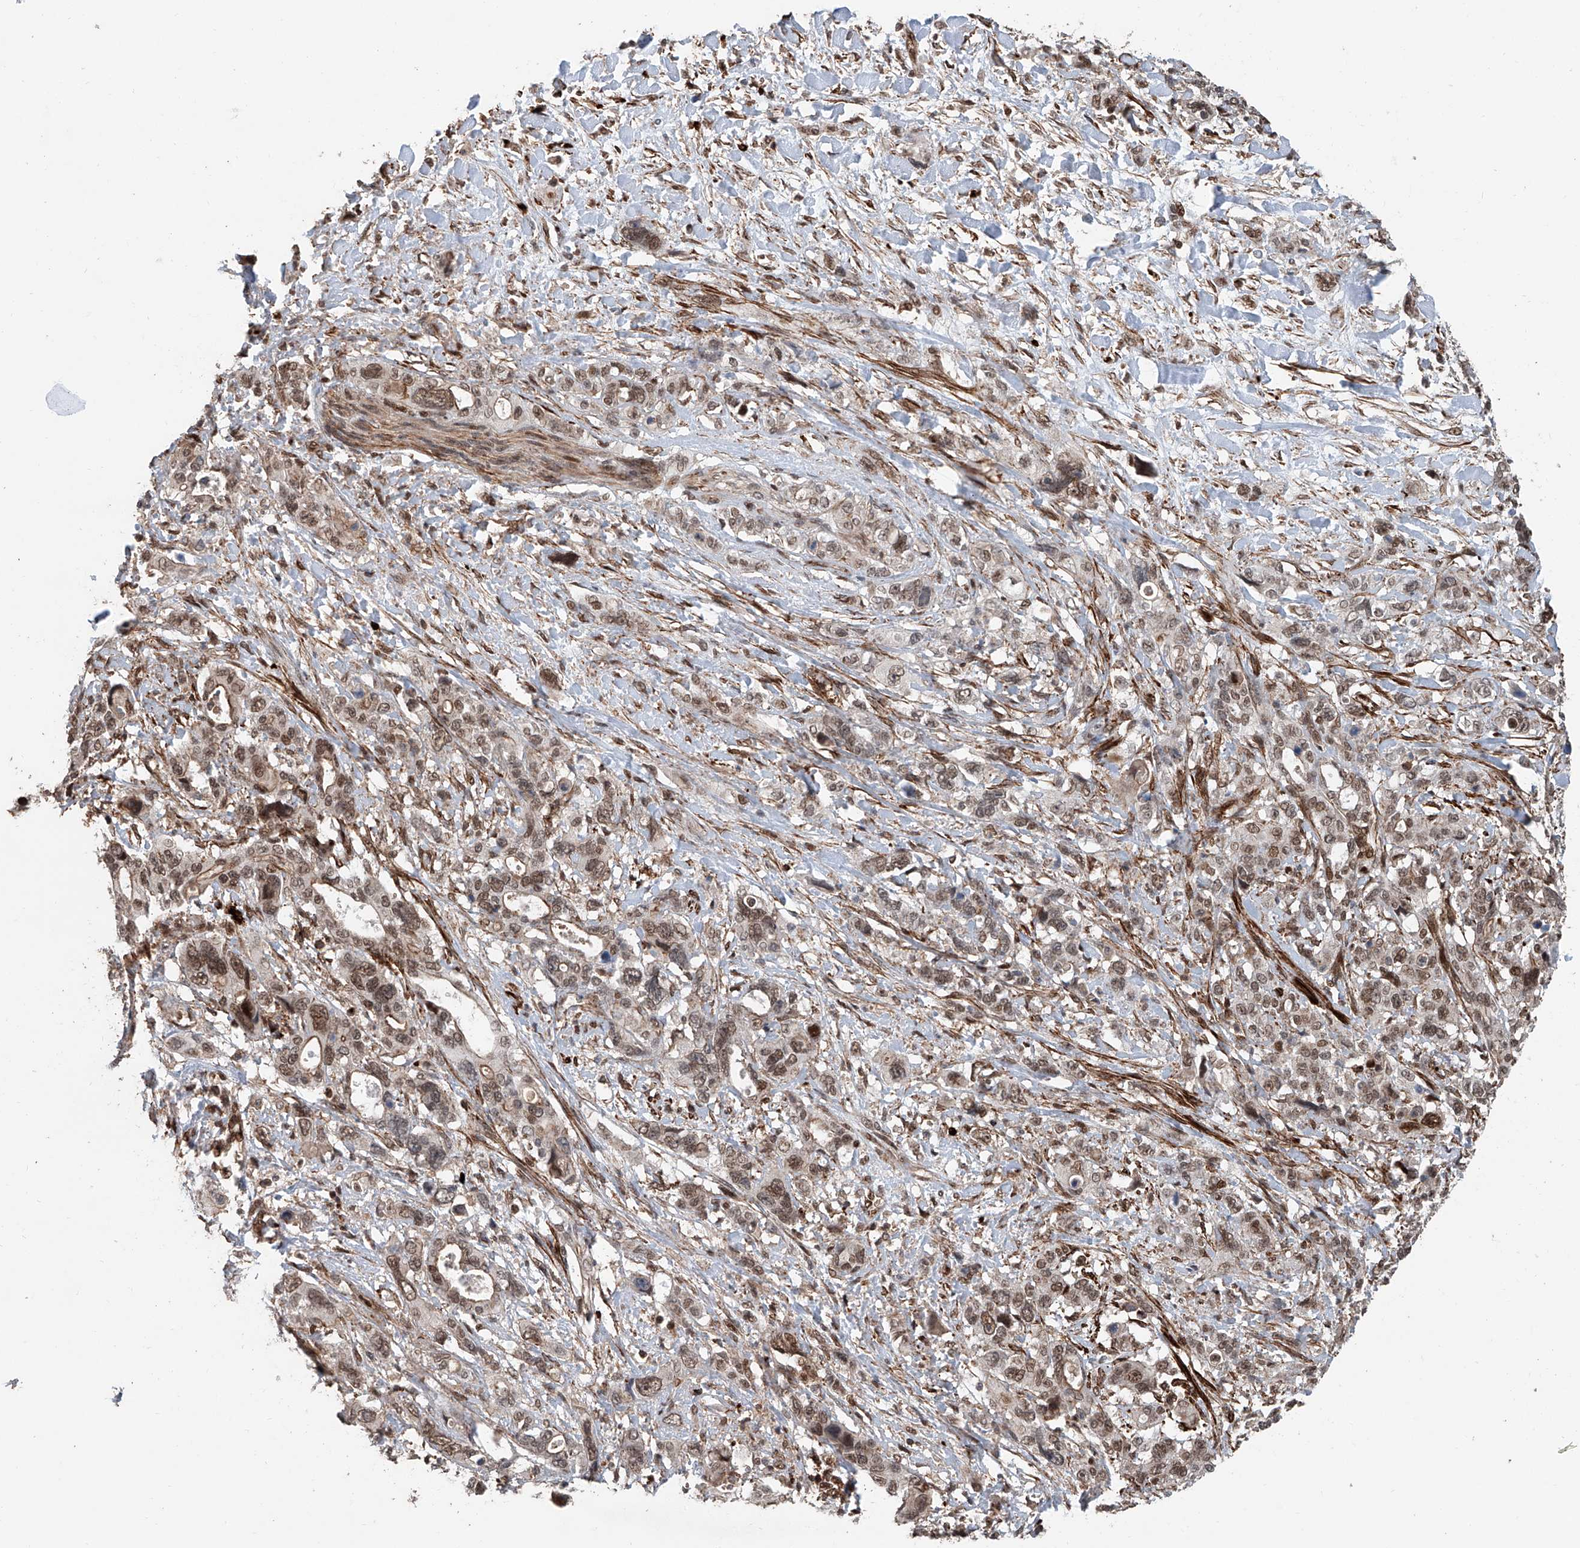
{"staining": {"intensity": "moderate", "quantity": ">75%", "location": "nuclear"}, "tissue": "pancreatic cancer", "cell_type": "Tumor cells", "image_type": "cancer", "snomed": [{"axis": "morphology", "description": "Adenocarcinoma, NOS"}, {"axis": "topography", "description": "Pancreas"}], "caption": "Immunohistochemical staining of human adenocarcinoma (pancreatic) reveals medium levels of moderate nuclear expression in approximately >75% of tumor cells.", "gene": "SDE2", "patient": {"sex": "male", "age": 46}}